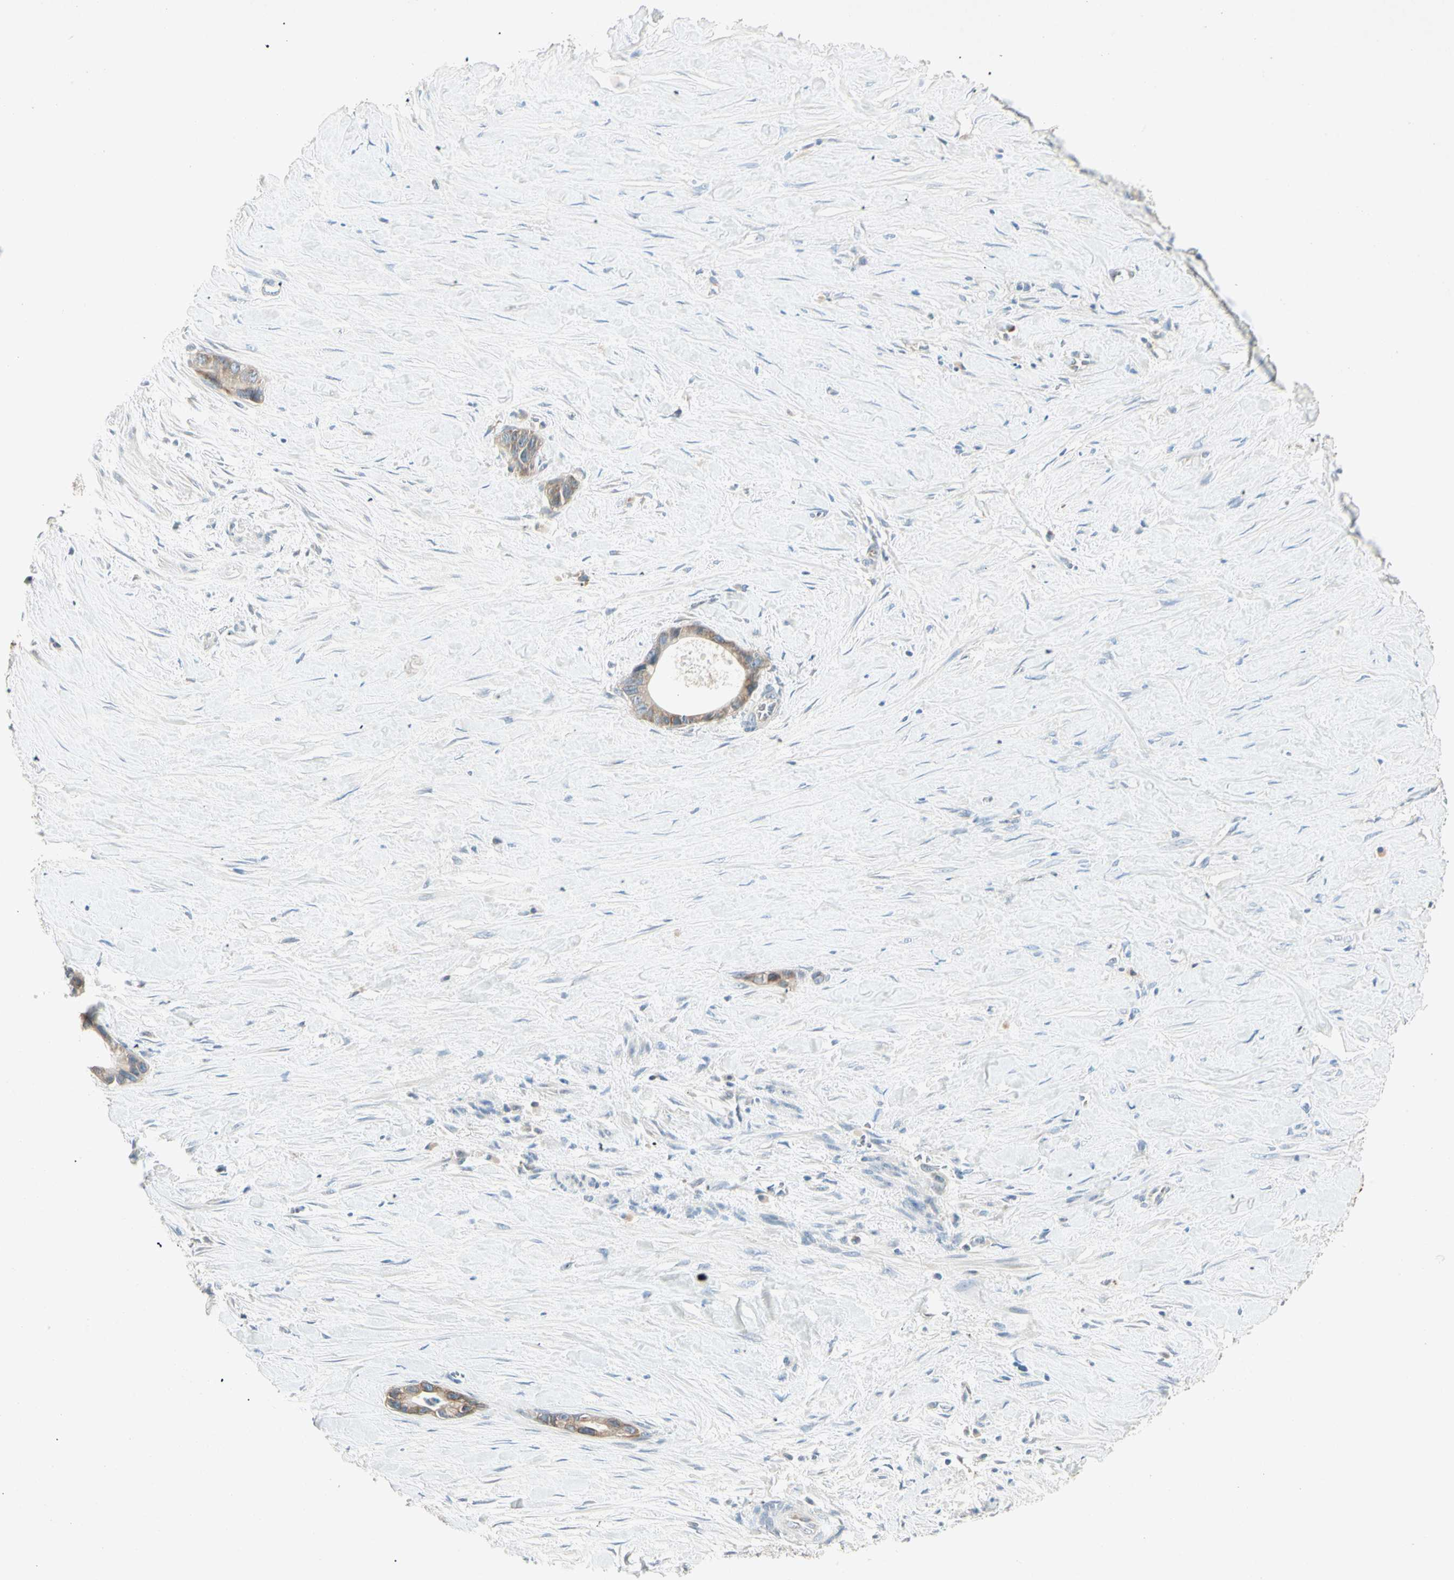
{"staining": {"intensity": "weak", "quantity": ">75%", "location": "cytoplasmic/membranous"}, "tissue": "liver cancer", "cell_type": "Tumor cells", "image_type": "cancer", "snomed": [{"axis": "morphology", "description": "Cholangiocarcinoma"}, {"axis": "topography", "description": "Liver"}], "caption": "Liver cancer was stained to show a protein in brown. There is low levels of weak cytoplasmic/membranous positivity in approximately >75% of tumor cells.", "gene": "IL1R1", "patient": {"sex": "female", "age": 55}}